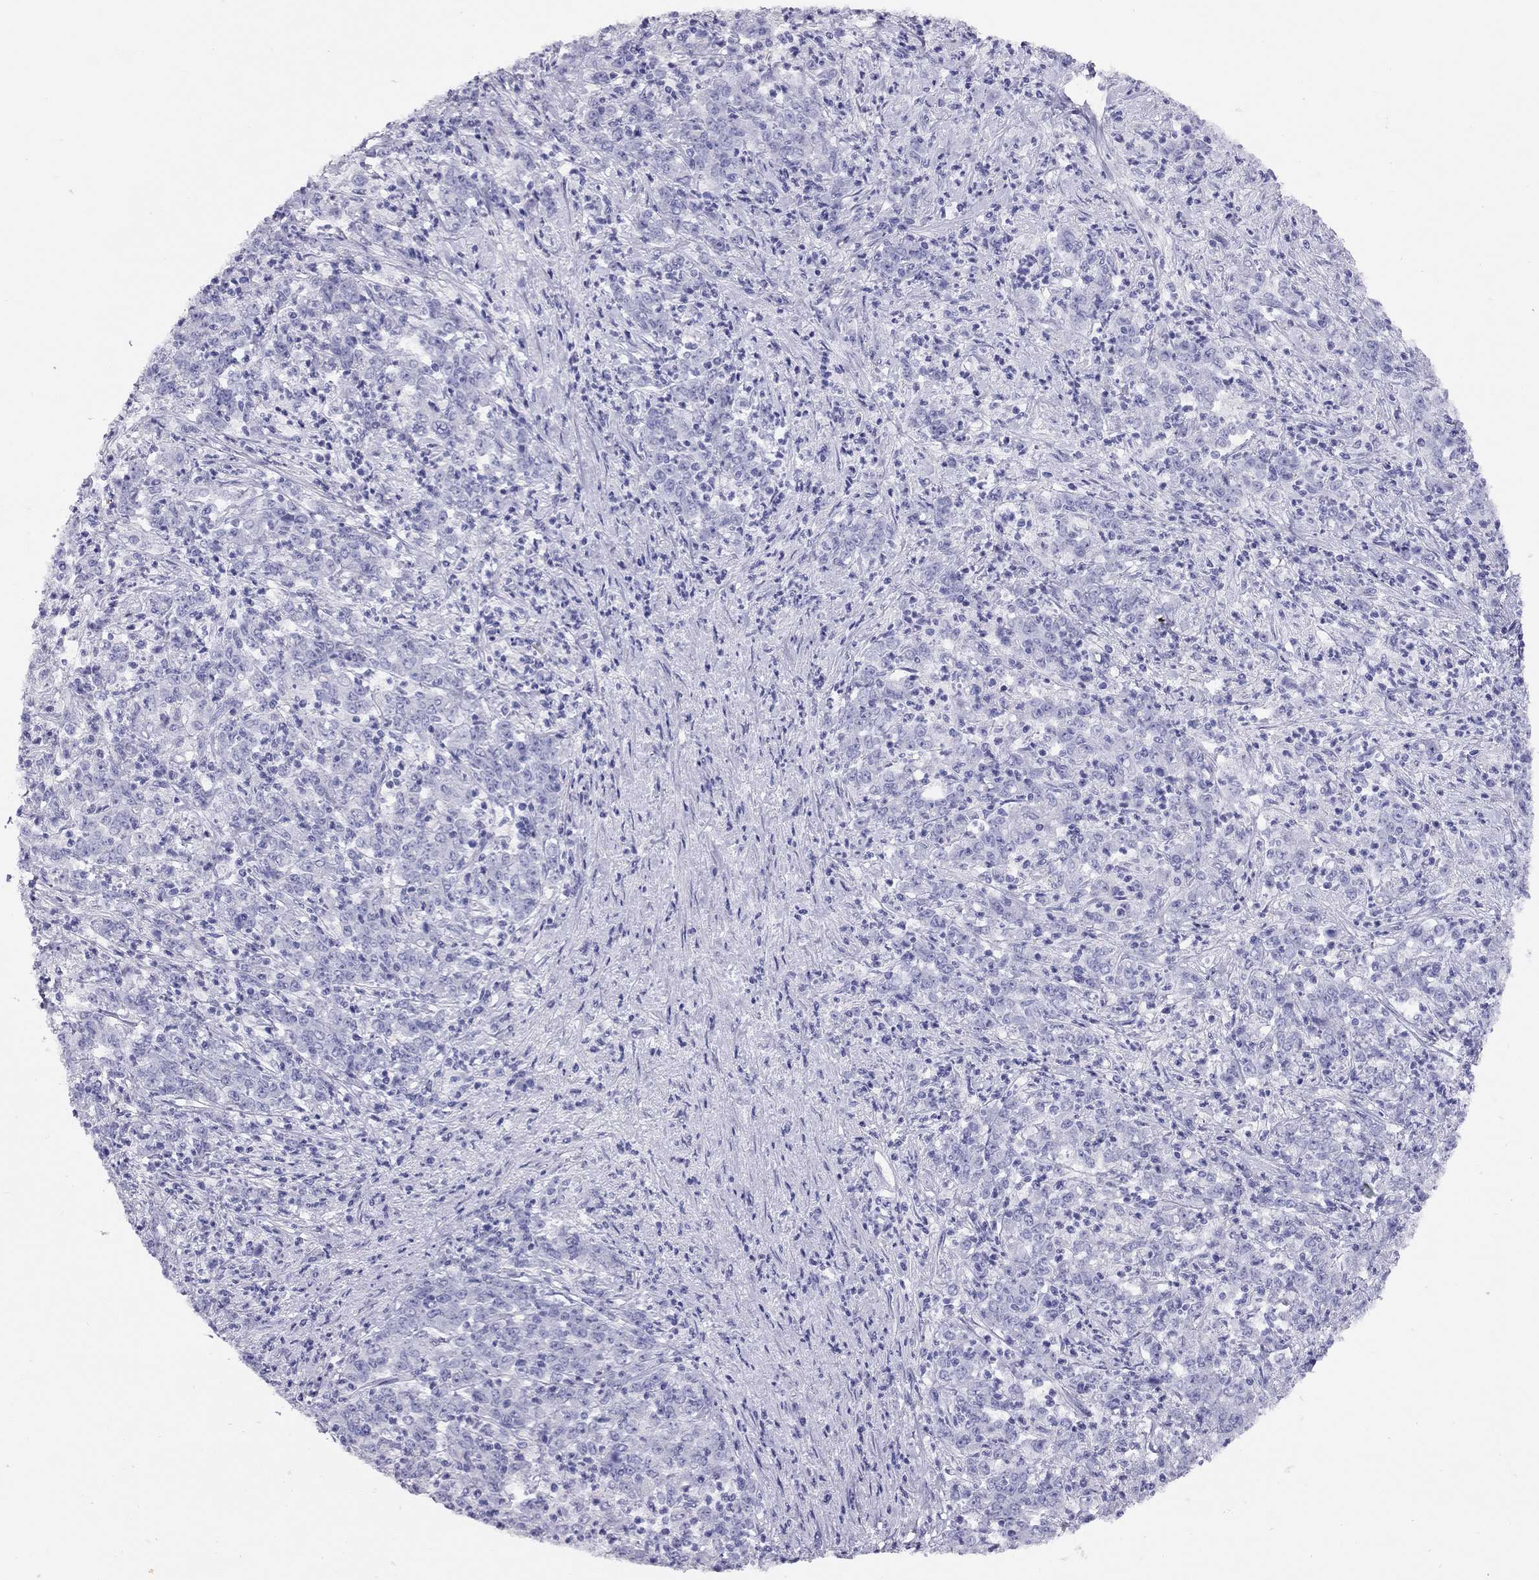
{"staining": {"intensity": "negative", "quantity": "none", "location": "none"}, "tissue": "stomach cancer", "cell_type": "Tumor cells", "image_type": "cancer", "snomed": [{"axis": "morphology", "description": "Adenocarcinoma, NOS"}, {"axis": "topography", "description": "Stomach, lower"}], "caption": "A histopathology image of human adenocarcinoma (stomach) is negative for staining in tumor cells.", "gene": "LRIT2", "patient": {"sex": "female", "age": 71}}